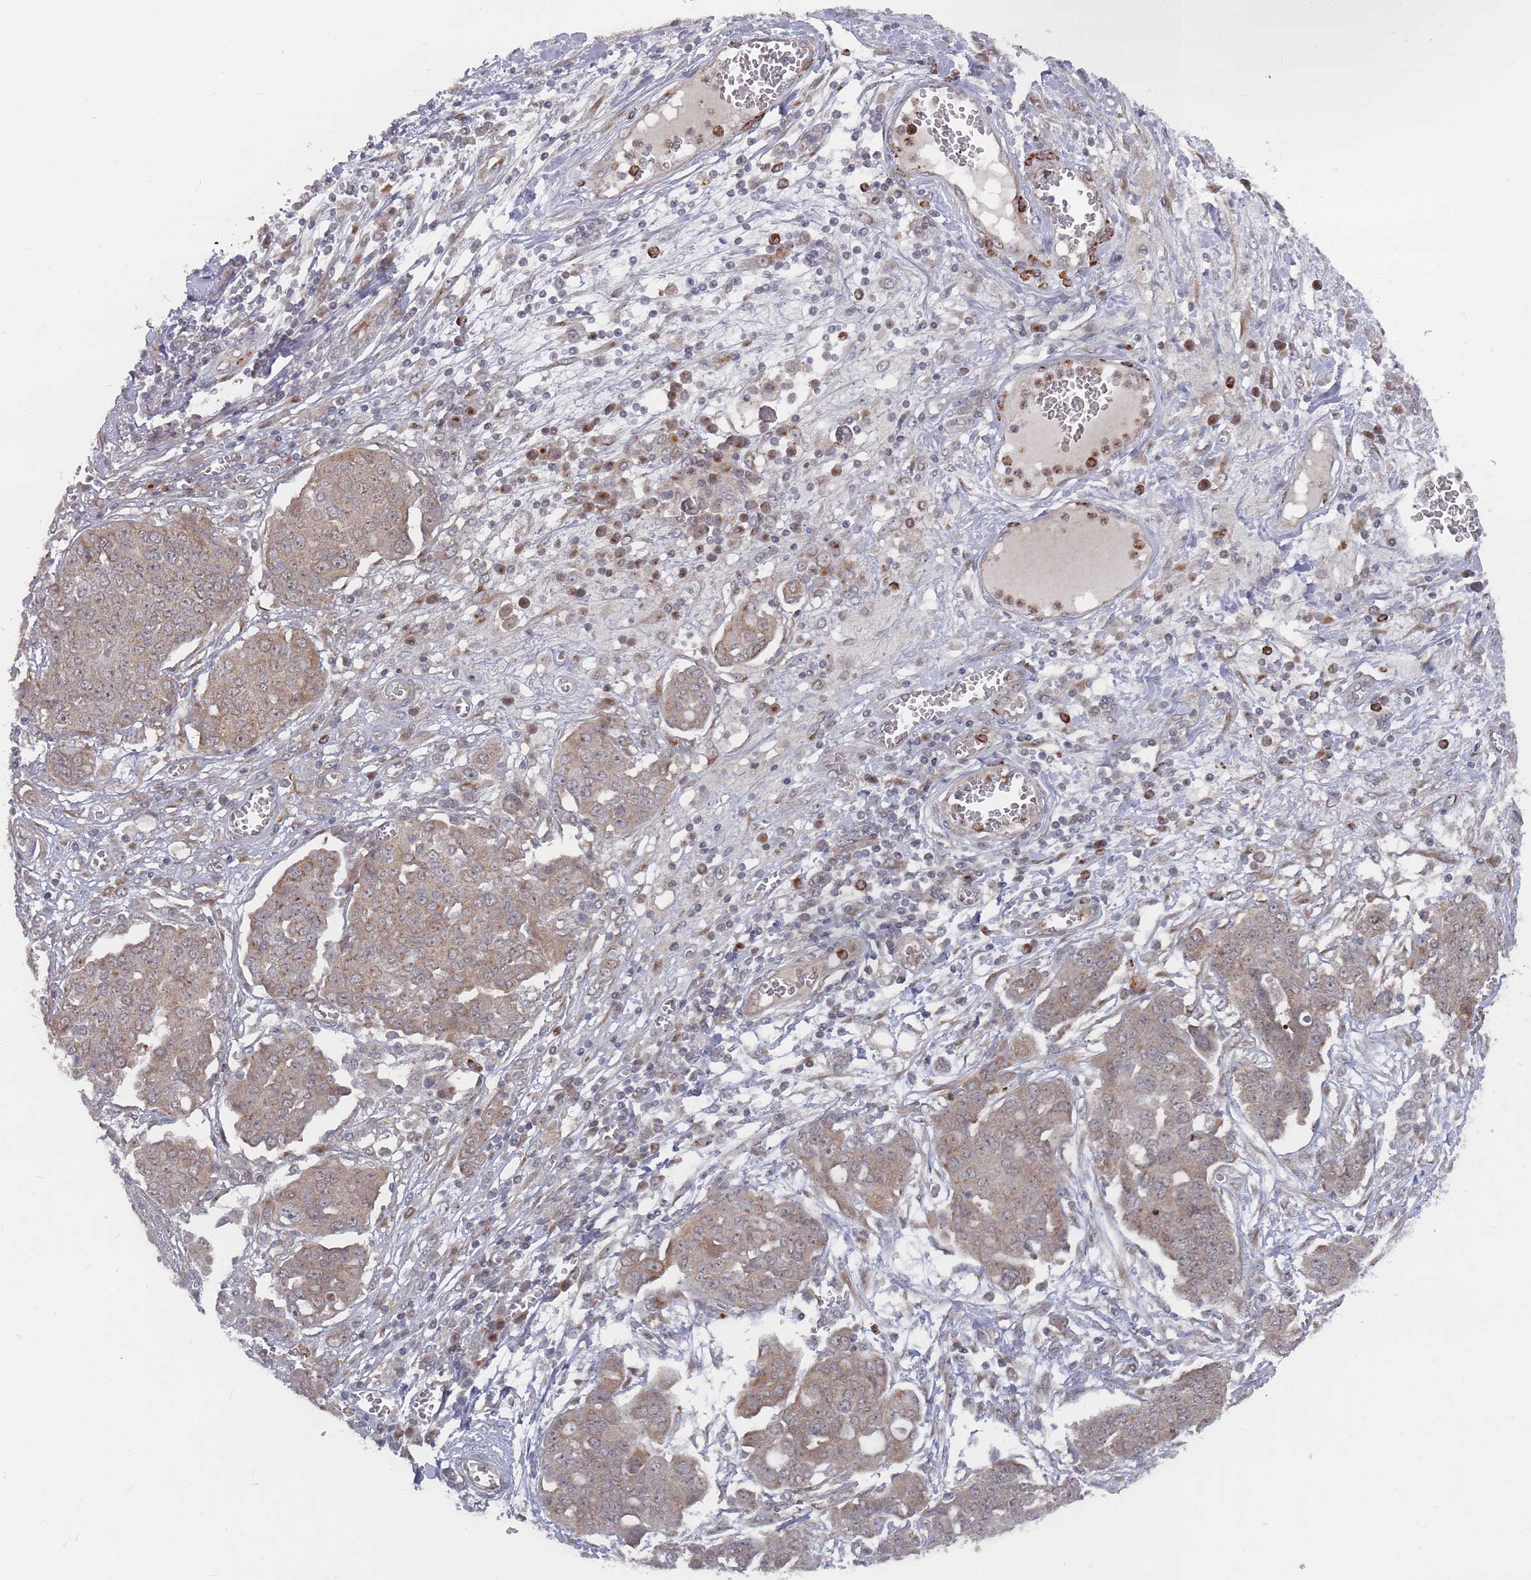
{"staining": {"intensity": "moderate", "quantity": ">75%", "location": "cytoplasmic/membranous"}, "tissue": "ovarian cancer", "cell_type": "Tumor cells", "image_type": "cancer", "snomed": [{"axis": "morphology", "description": "Cystadenocarcinoma, serous, NOS"}, {"axis": "topography", "description": "Soft tissue"}, {"axis": "topography", "description": "Ovary"}], "caption": "Approximately >75% of tumor cells in human ovarian cancer (serous cystadenocarcinoma) show moderate cytoplasmic/membranous protein positivity as visualized by brown immunohistochemical staining.", "gene": "FMO4", "patient": {"sex": "female", "age": 57}}